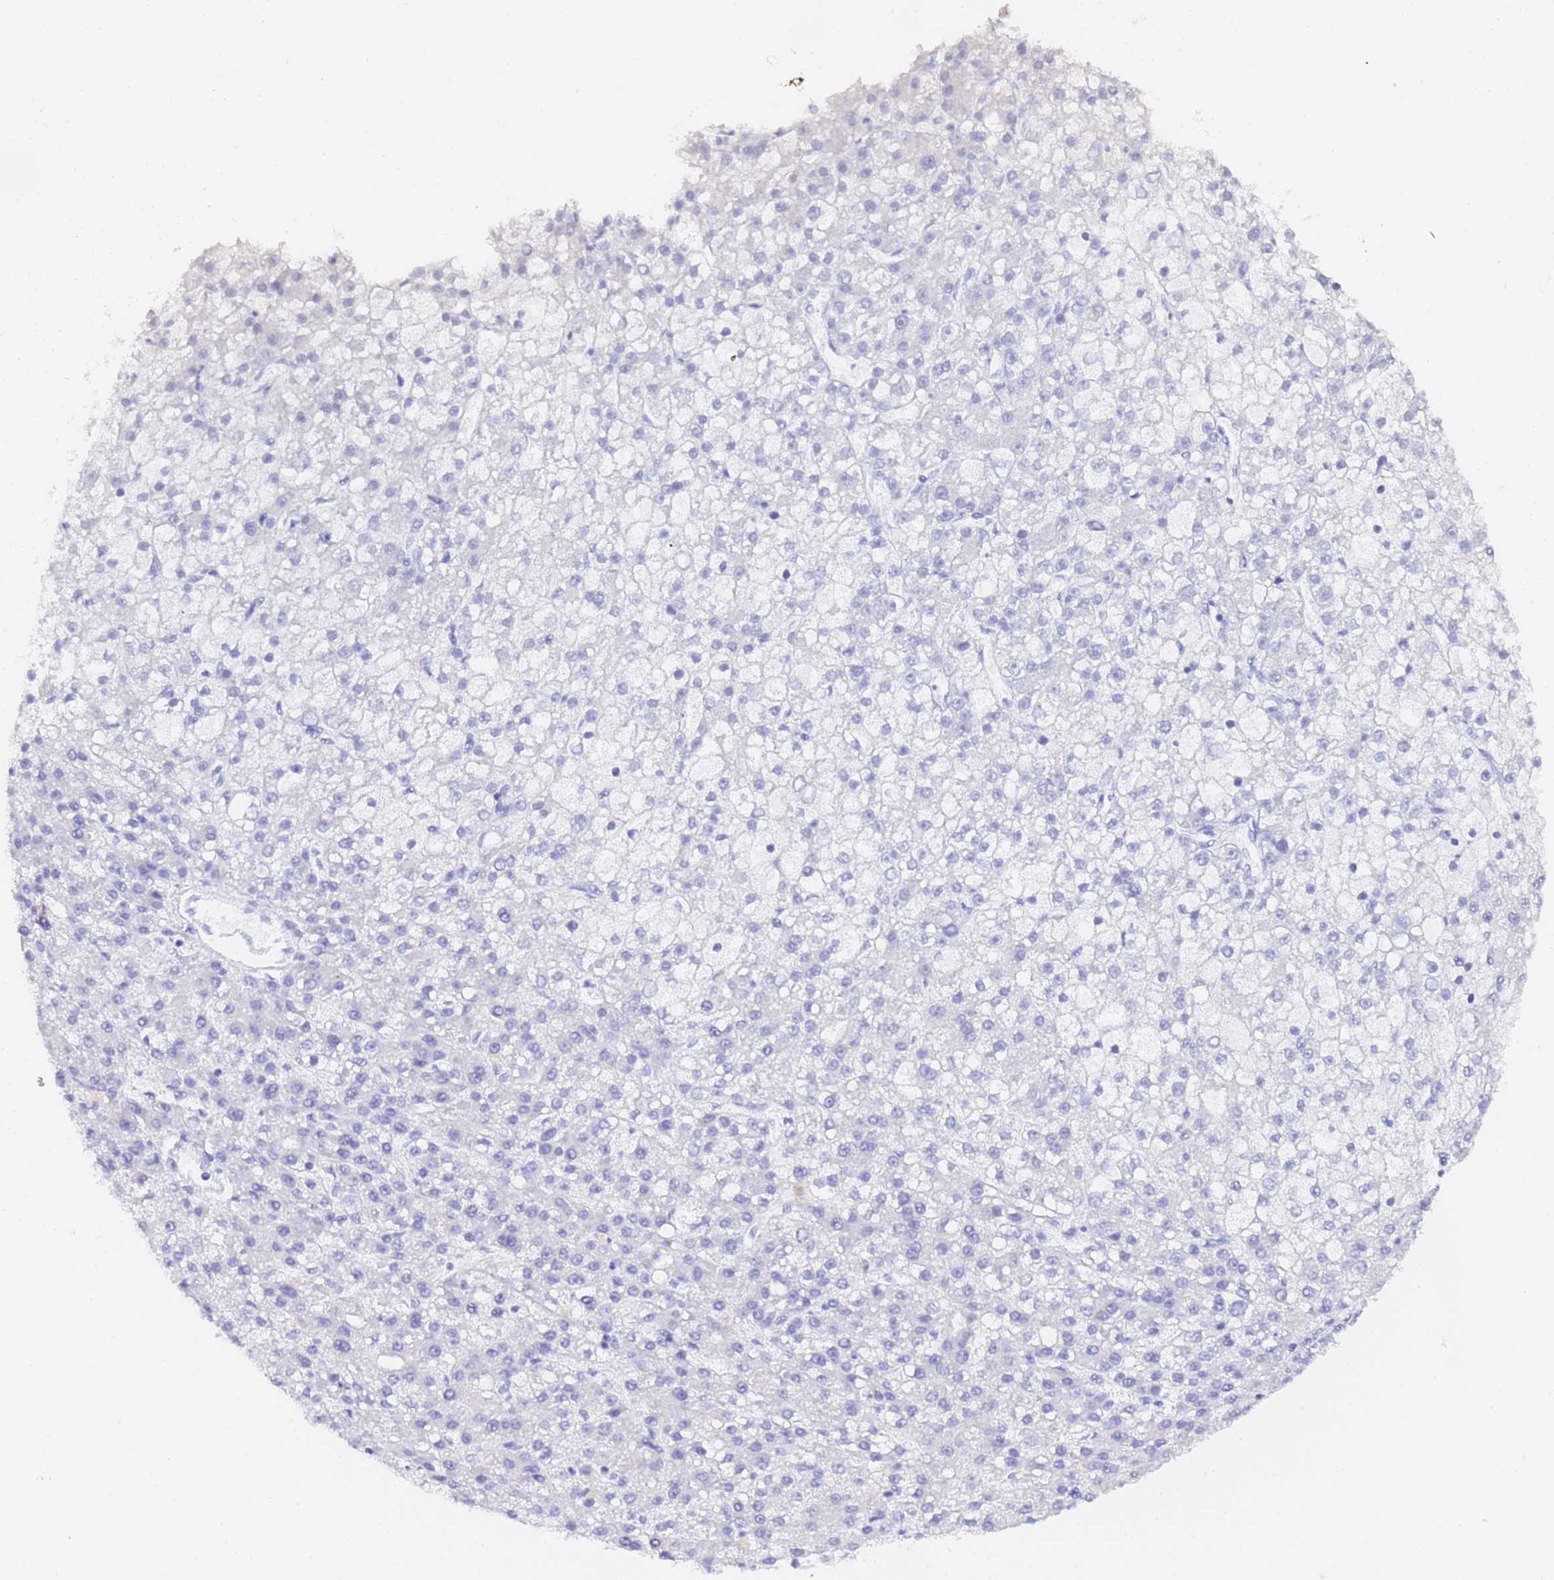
{"staining": {"intensity": "negative", "quantity": "none", "location": "none"}, "tissue": "liver cancer", "cell_type": "Tumor cells", "image_type": "cancer", "snomed": [{"axis": "morphology", "description": "Carcinoma, Hepatocellular, NOS"}, {"axis": "topography", "description": "Liver"}], "caption": "There is no significant positivity in tumor cells of liver cancer.", "gene": "GABRA1", "patient": {"sex": "male", "age": 67}}